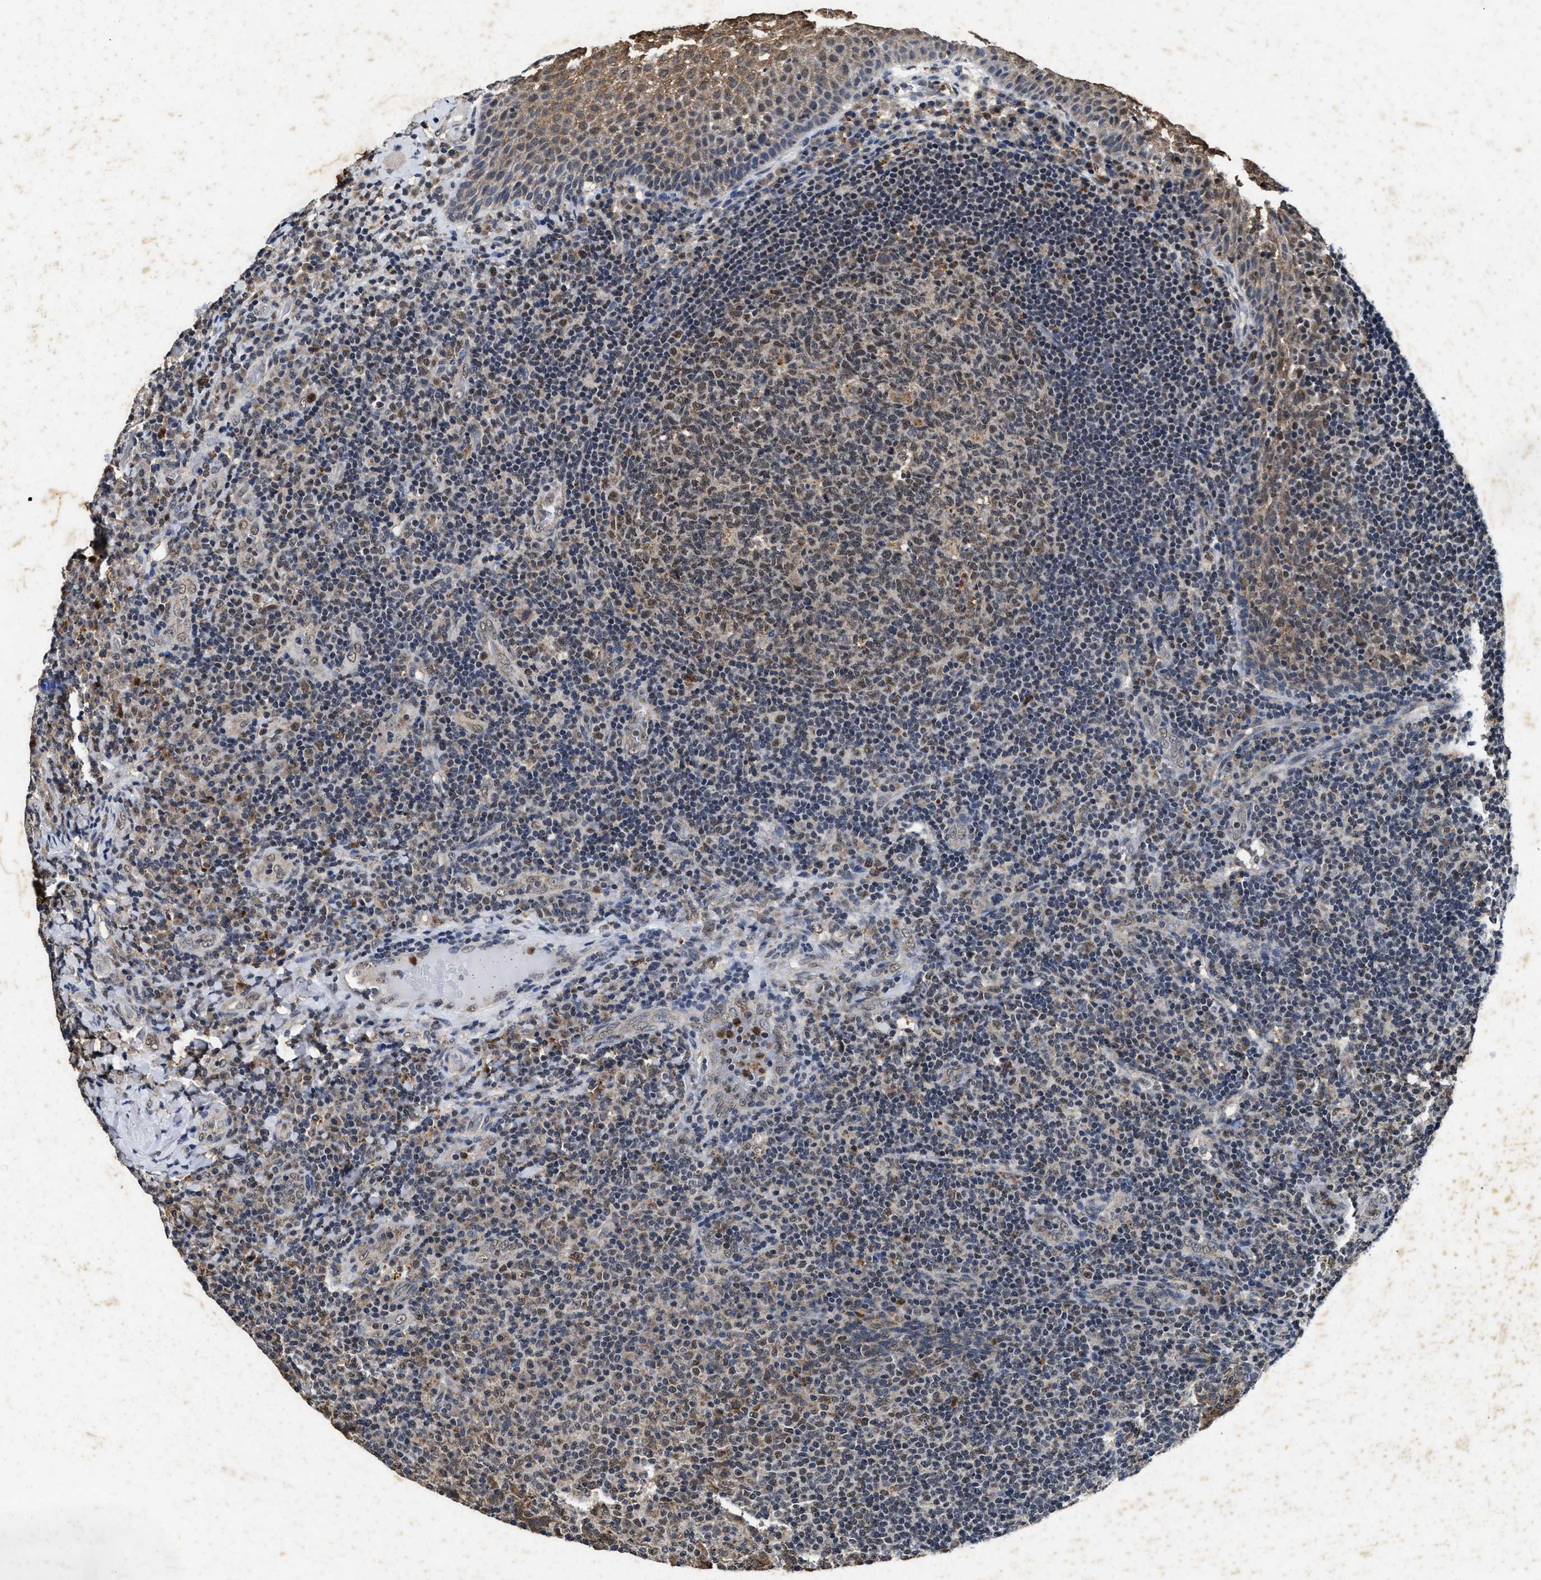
{"staining": {"intensity": "weak", "quantity": ">75%", "location": "nuclear"}, "tissue": "tonsil", "cell_type": "Germinal center cells", "image_type": "normal", "snomed": [{"axis": "morphology", "description": "Normal tissue, NOS"}, {"axis": "topography", "description": "Tonsil"}], "caption": "The photomicrograph displays immunohistochemical staining of unremarkable tonsil. There is weak nuclear positivity is identified in about >75% of germinal center cells.", "gene": "ACOX1", "patient": {"sex": "male", "age": 17}}